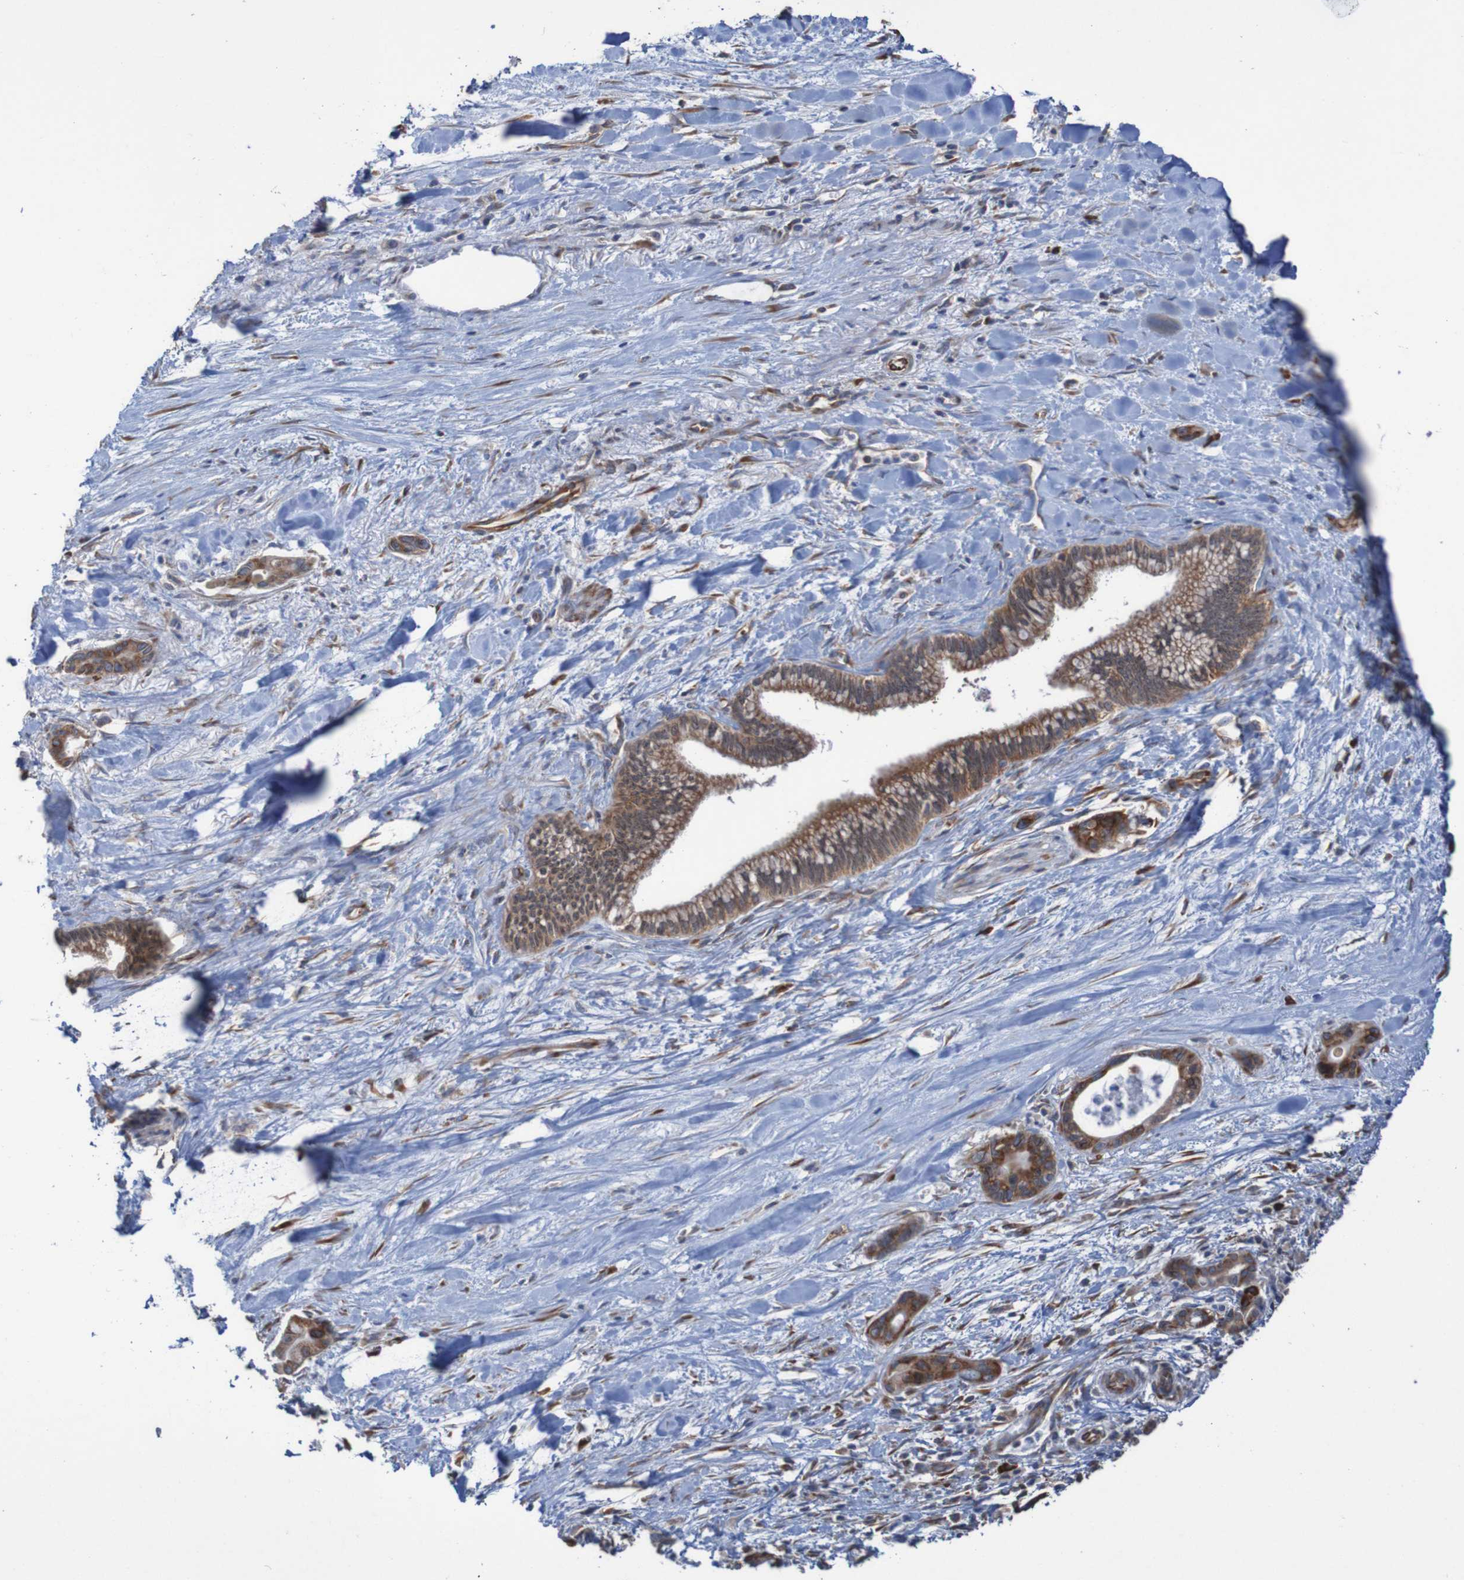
{"staining": {"intensity": "moderate", "quantity": ">75%", "location": "cytoplasmic/membranous"}, "tissue": "pancreatic cancer", "cell_type": "Tumor cells", "image_type": "cancer", "snomed": [{"axis": "morphology", "description": "Adenocarcinoma, NOS"}, {"axis": "topography", "description": "Pancreas"}], "caption": "The photomicrograph exhibits a brown stain indicating the presence of a protein in the cytoplasmic/membranous of tumor cells in pancreatic cancer.", "gene": "RPL10", "patient": {"sex": "male", "age": 70}}